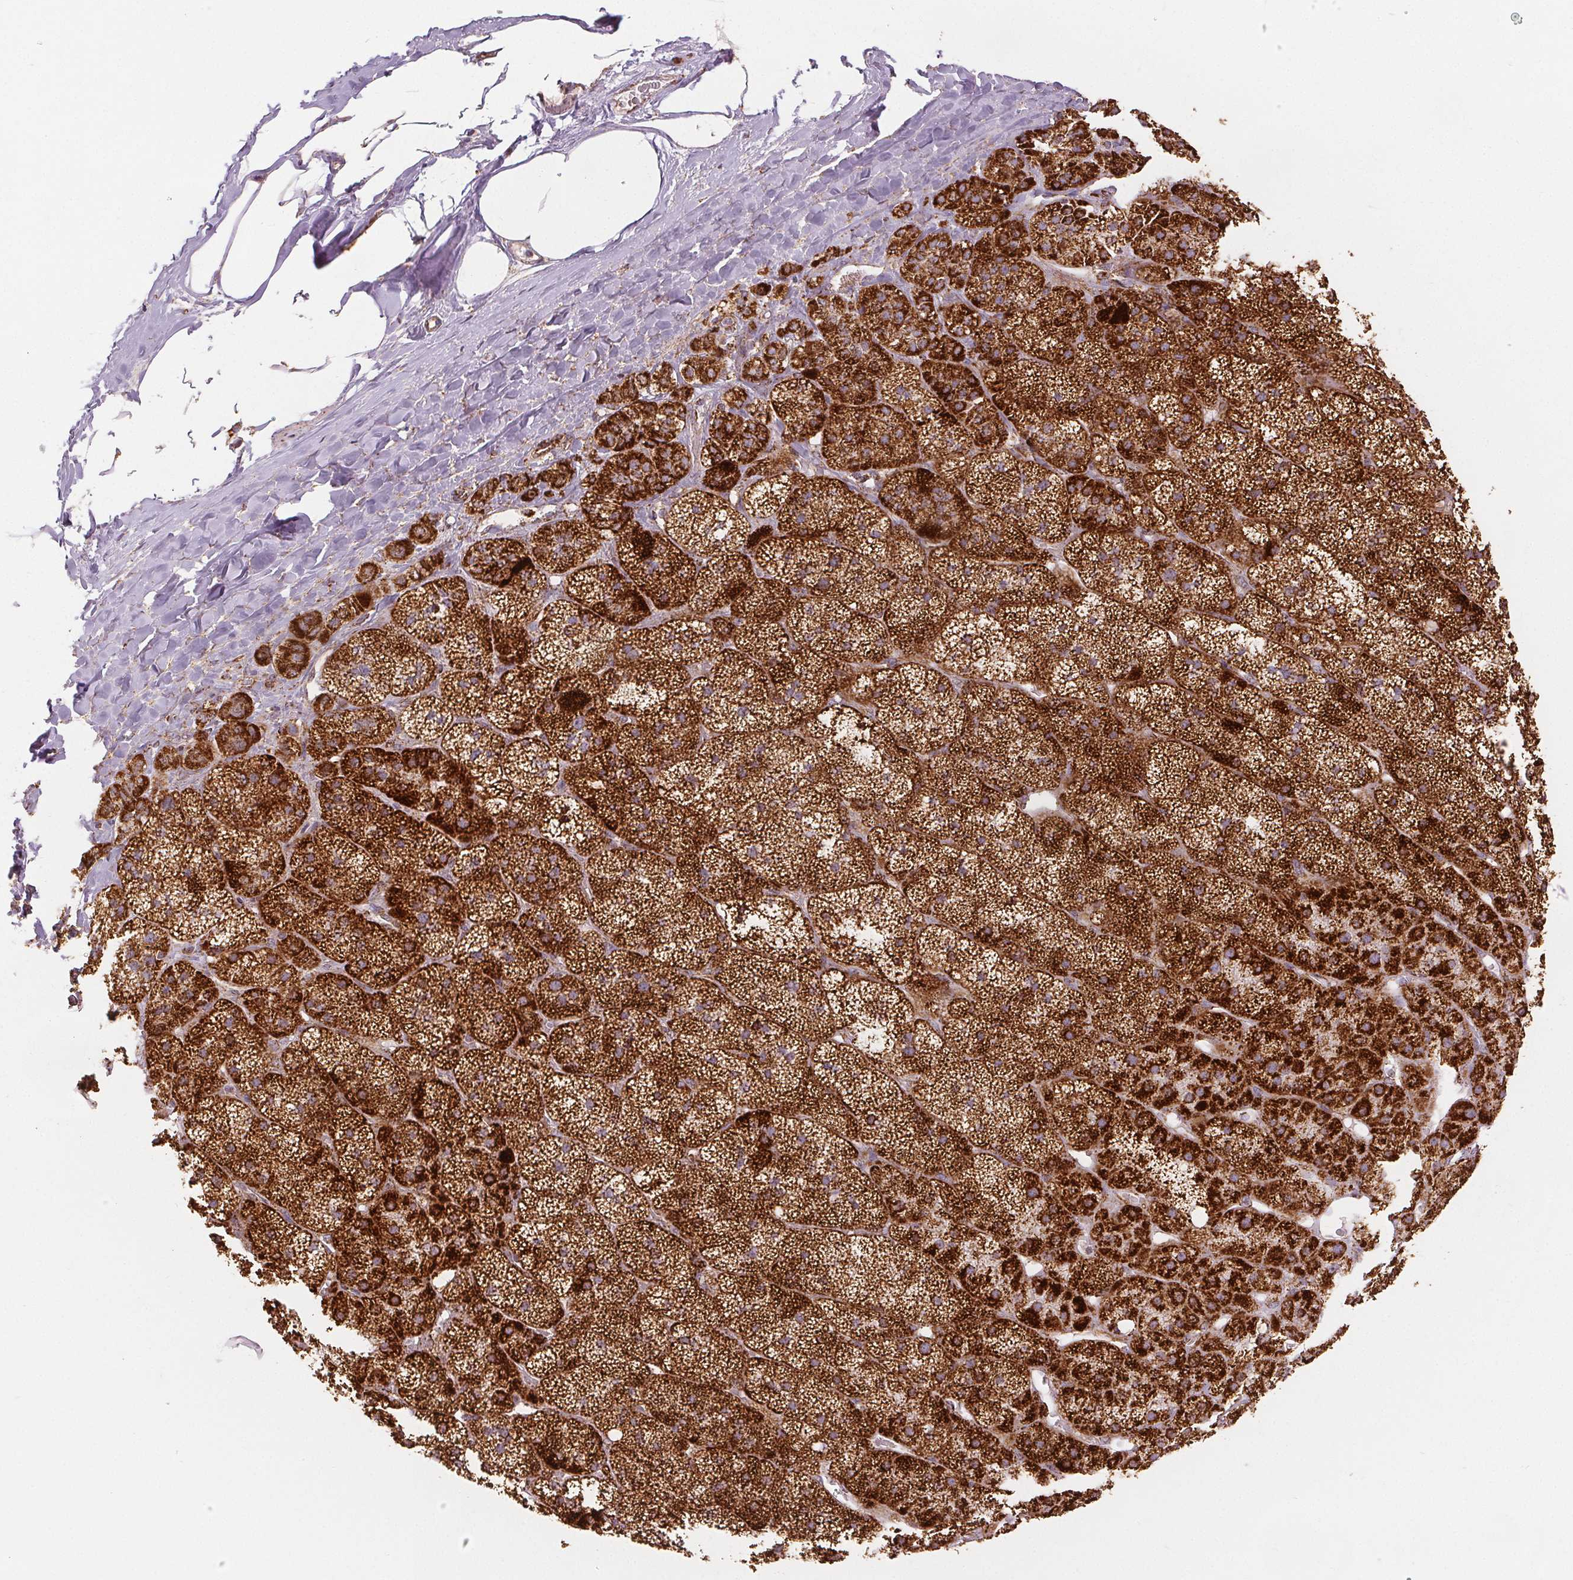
{"staining": {"intensity": "strong", "quantity": ">75%", "location": "cytoplasmic/membranous"}, "tissue": "adrenal gland", "cell_type": "Glandular cells", "image_type": "normal", "snomed": [{"axis": "morphology", "description": "Normal tissue, NOS"}, {"axis": "topography", "description": "Adrenal gland"}], "caption": "Glandular cells reveal high levels of strong cytoplasmic/membranous expression in approximately >75% of cells in unremarkable human adrenal gland. (DAB IHC with brightfield microscopy, high magnification).", "gene": "SDHB", "patient": {"sex": "male", "age": 57}}